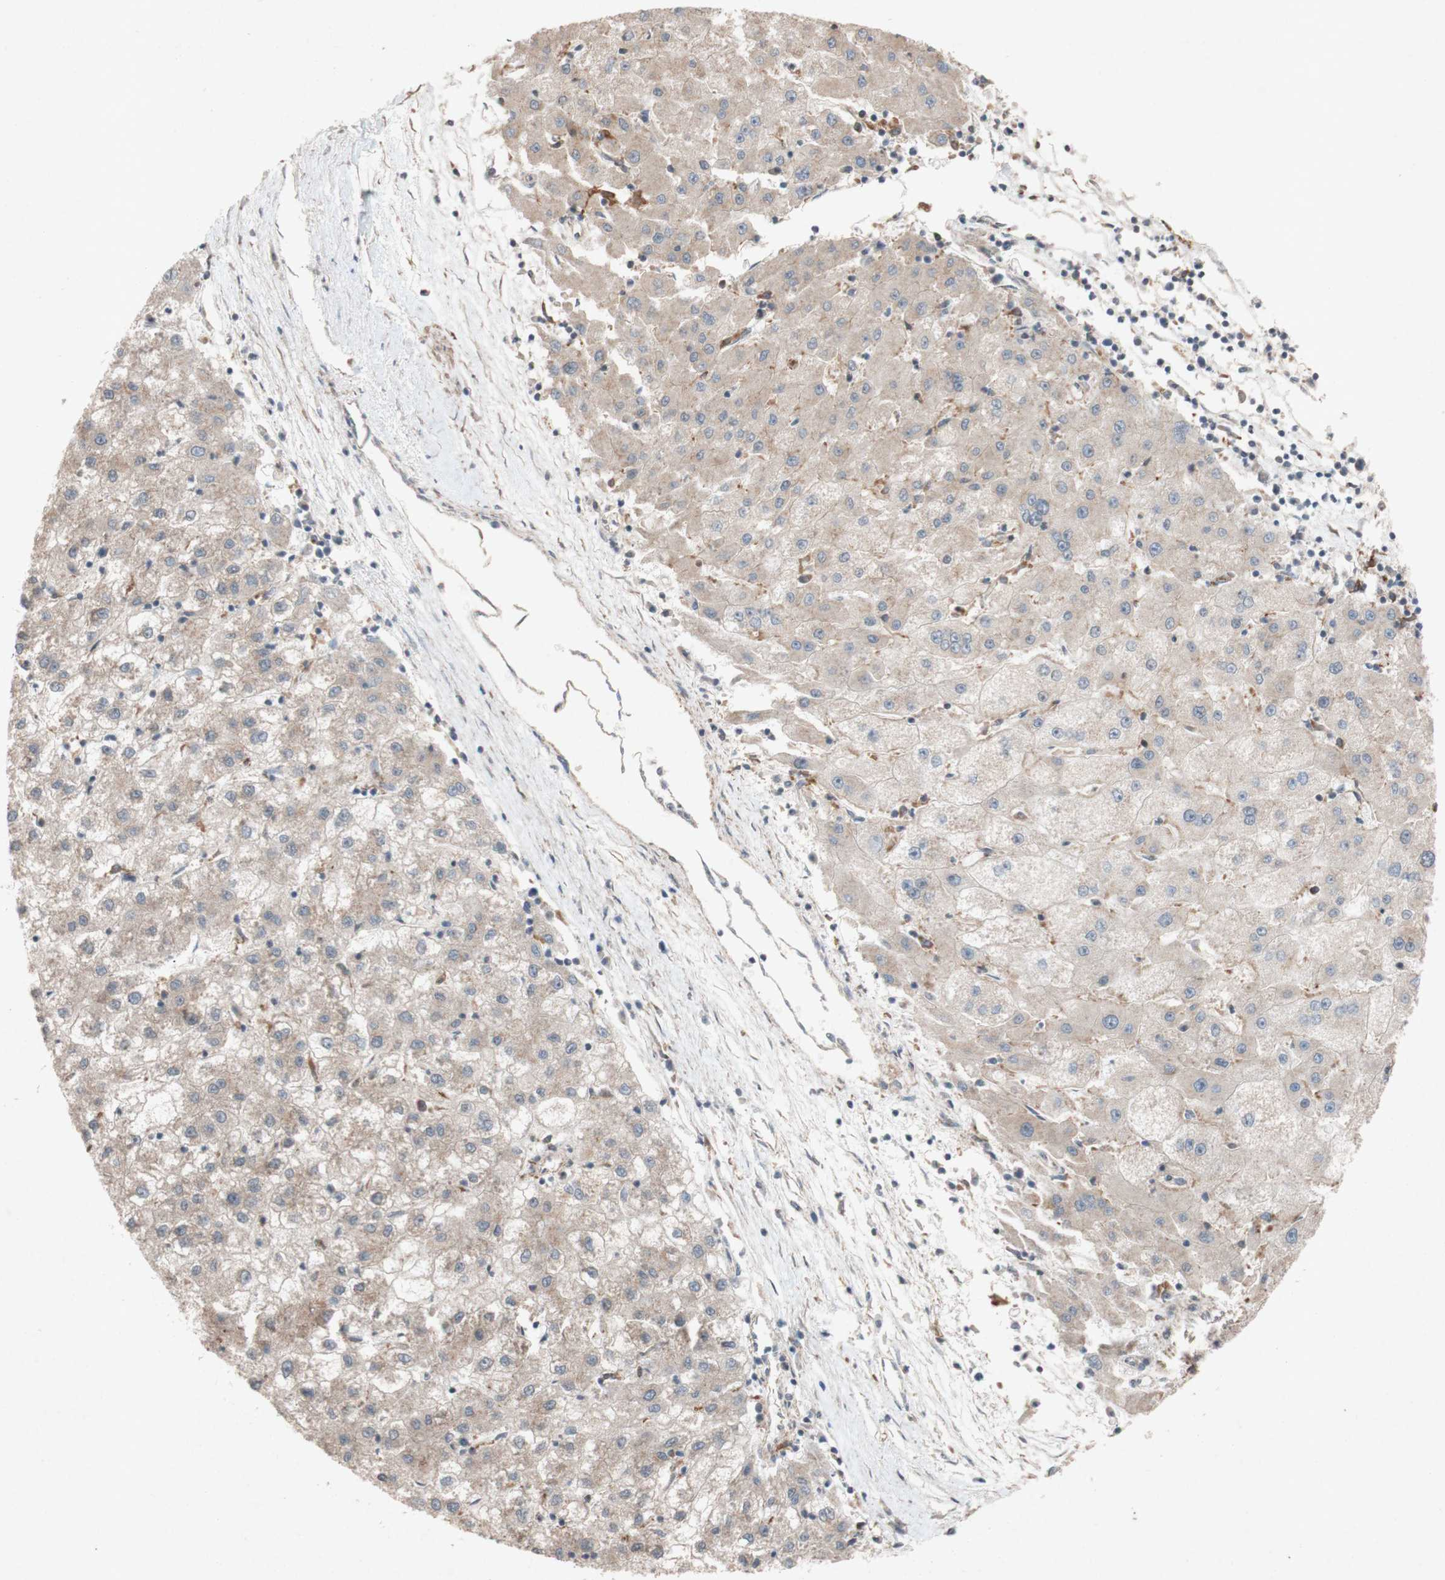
{"staining": {"intensity": "weak", "quantity": "25%-75%", "location": "cytoplasmic/membranous"}, "tissue": "liver cancer", "cell_type": "Tumor cells", "image_type": "cancer", "snomed": [{"axis": "morphology", "description": "Carcinoma, Hepatocellular, NOS"}, {"axis": "topography", "description": "Liver"}], "caption": "There is low levels of weak cytoplasmic/membranous positivity in tumor cells of liver cancer (hepatocellular carcinoma), as demonstrated by immunohistochemical staining (brown color).", "gene": "ATP6V1F", "patient": {"sex": "male", "age": 72}}